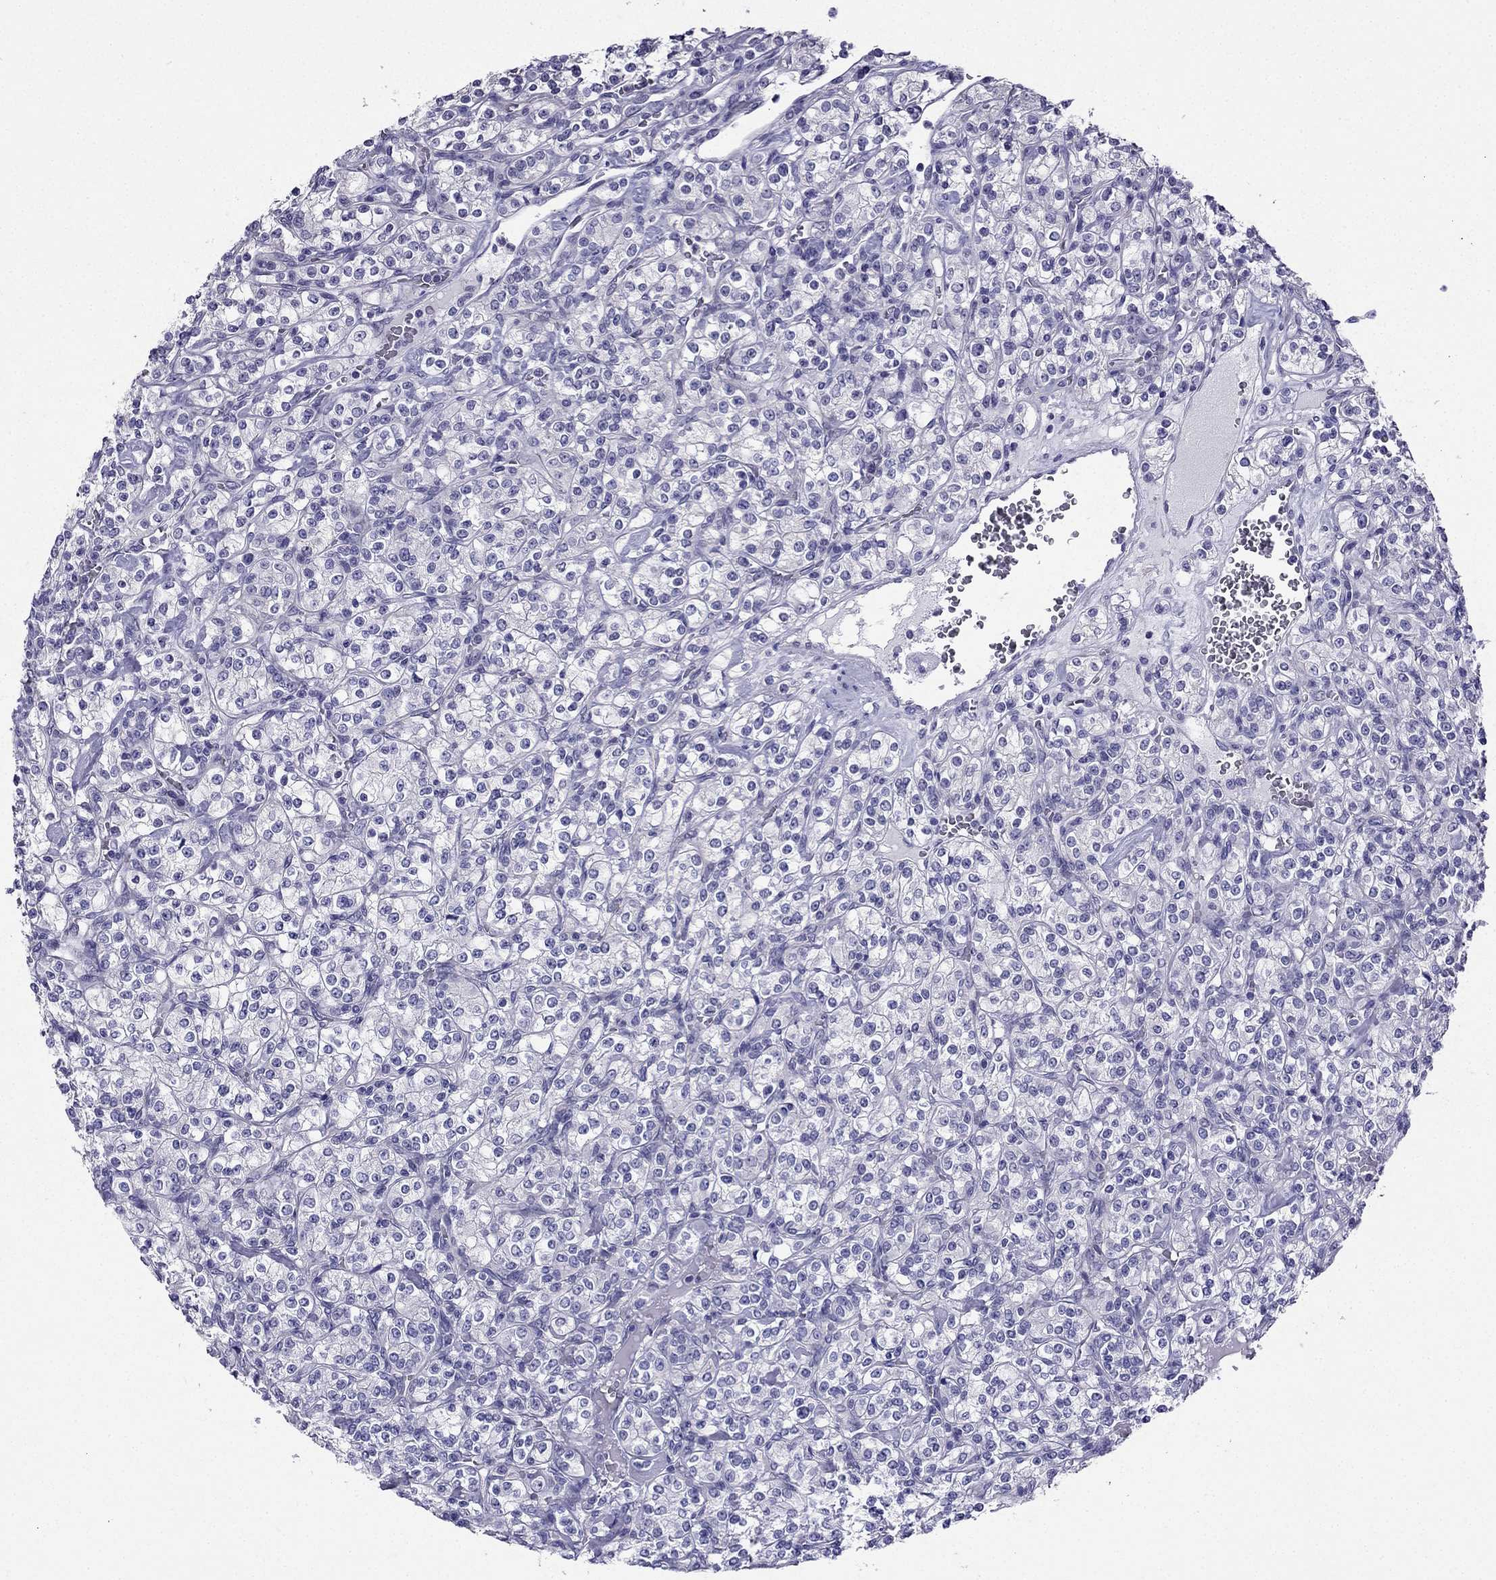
{"staining": {"intensity": "negative", "quantity": "none", "location": "none"}, "tissue": "renal cancer", "cell_type": "Tumor cells", "image_type": "cancer", "snomed": [{"axis": "morphology", "description": "Adenocarcinoma, NOS"}, {"axis": "topography", "description": "Kidney"}], "caption": "Human adenocarcinoma (renal) stained for a protein using immunohistochemistry reveals no staining in tumor cells.", "gene": "KCNJ10", "patient": {"sex": "male", "age": 77}}